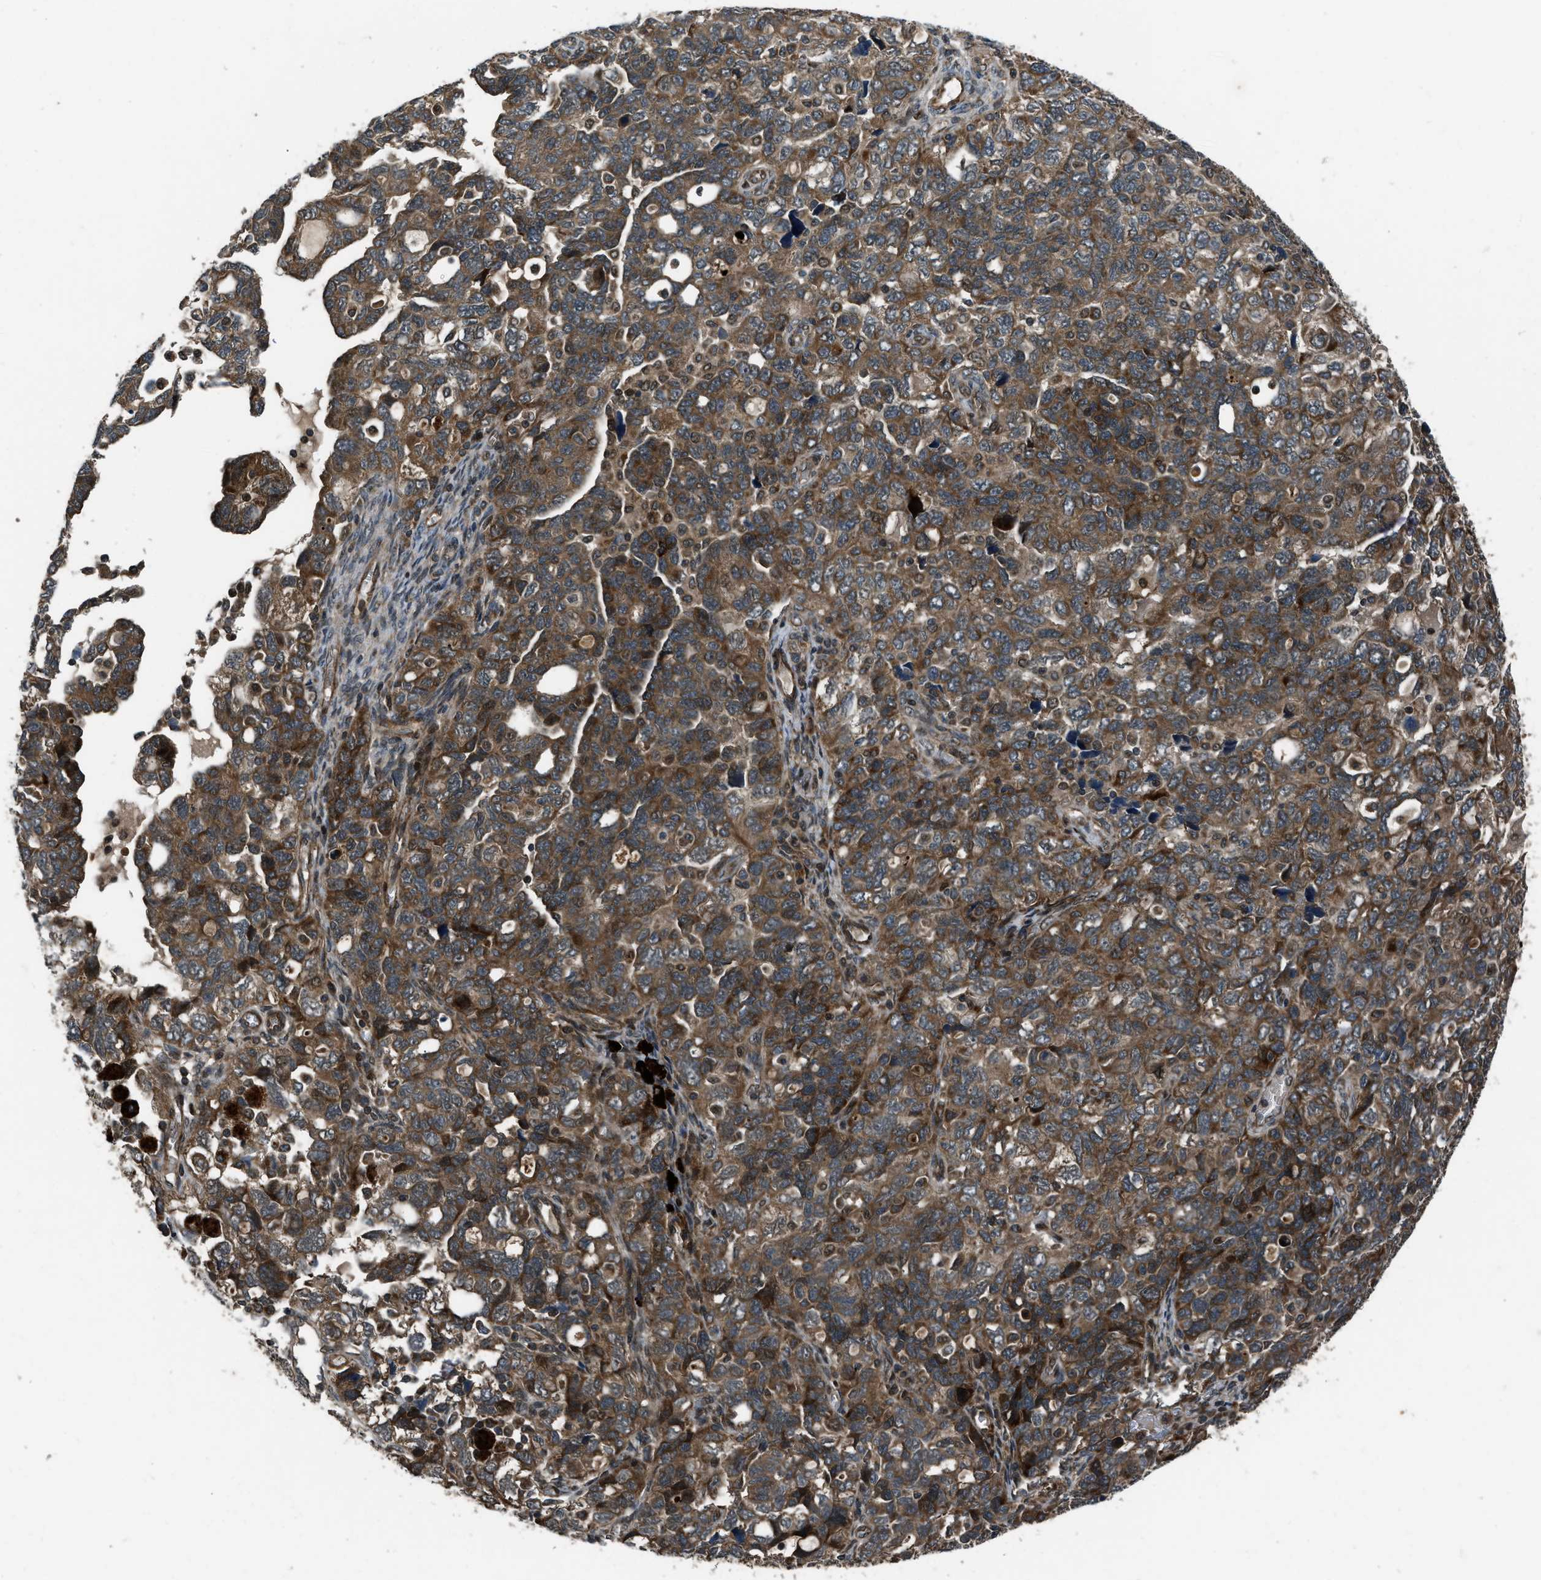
{"staining": {"intensity": "moderate", "quantity": ">75%", "location": "cytoplasmic/membranous"}, "tissue": "ovarian cancer", "cell_type": "Tumor cells", "image_type": "cancer", "snomed": [{"axis": "morphology", "description": "Carcinoma, NOS"}, {"axis": "morphology", "description": "Cystadenocarcinoma, serous, NOS"}, {"axis": "topography", "description": "Ovary"}], "caption": "A histopathology image of human ovarian cancer stained for a protein reveals moderate cytoplasmic/membranous brown staining in tumor cells.", "gene": "IRAK4", "patient": {"sex": "female", "age": 69}}